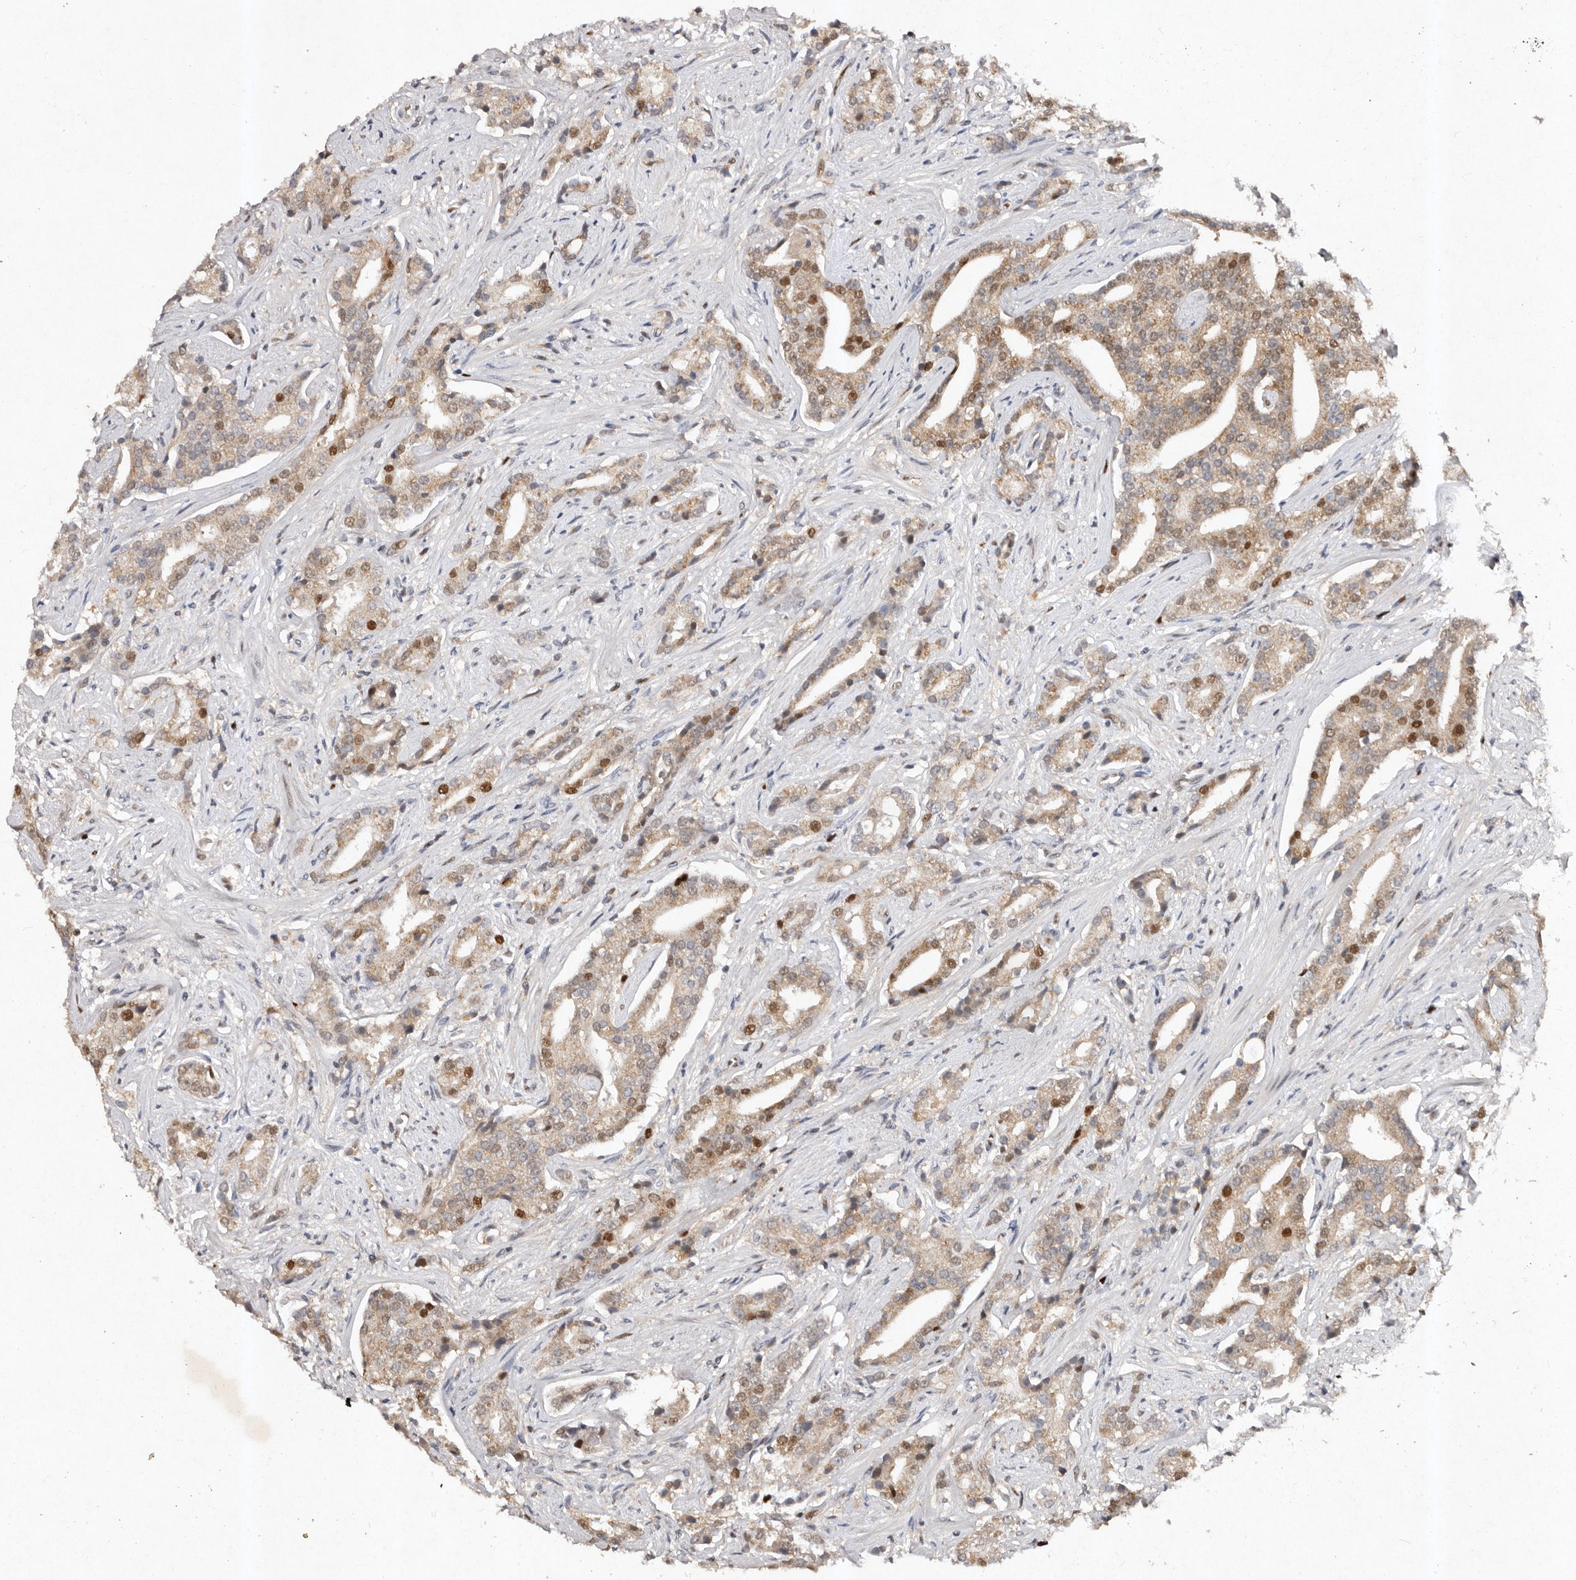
{"staining": {"intensity": "moderate", "quantity": "25%-75%", "location": "cytoplasmic/membranous,nuclear"}, "tissue": "prostate cancer", "cell_type": "Tumor cells", "image_type": "cancer", "snomed": [{"axis": "morphology", "description": "Adenocarcinoma, Low grade"}, {"axis": "topography", "description": "Prostate"}], "caption": "Immunohistochemical staining of human prostate cancer (low-grade adenocarcinoma) reveals moderate cytoplasmic/membranous and nuclear protein positivity in approximately 25%-75% of tumor cells.", "gene": "KLF7", "patient": {"sex": "male", "age": 67}}